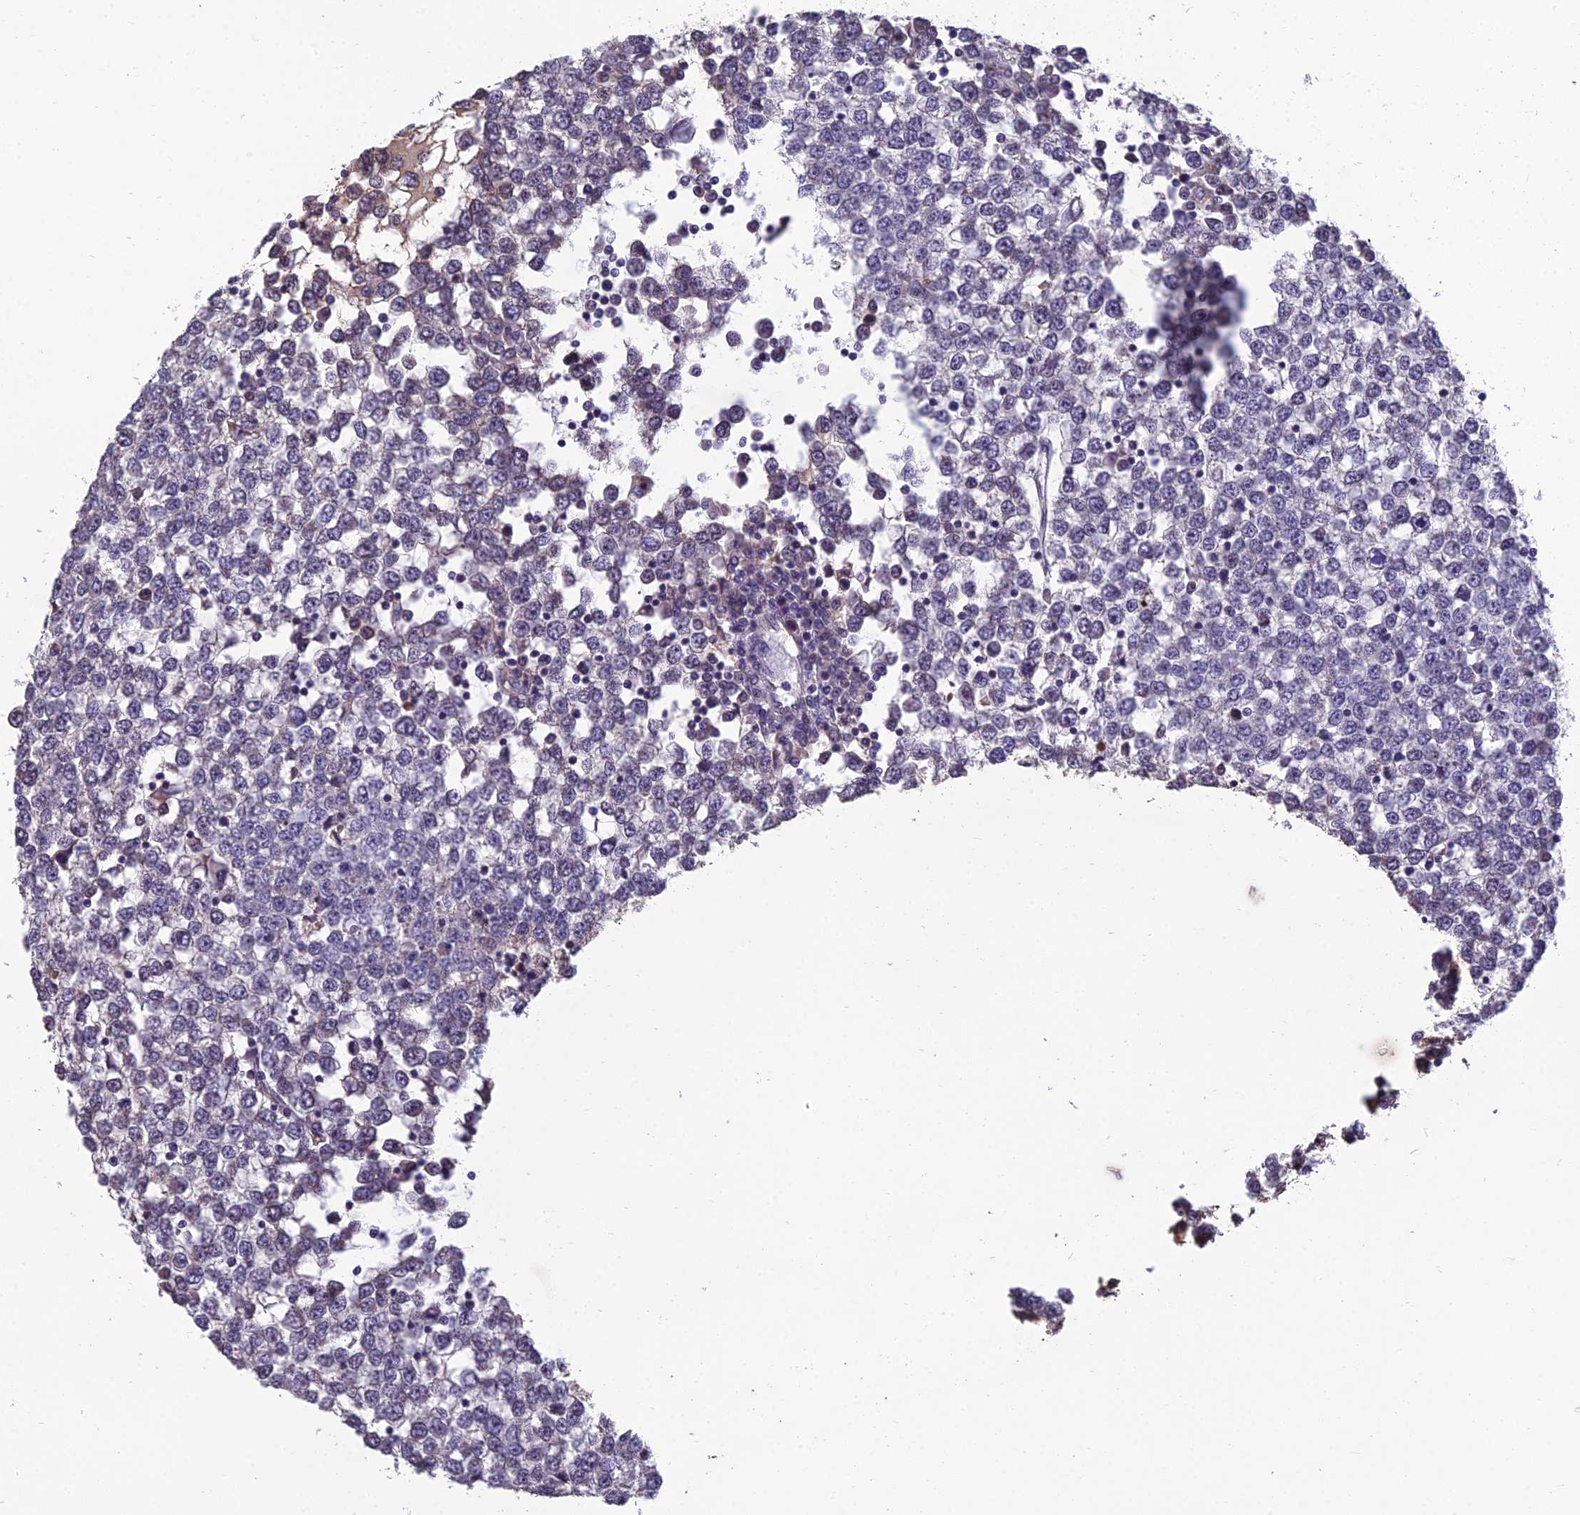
{"staining": {"intensity": "moderate", "quantity": "25%-75%", "location": "nuclear"}, "tissue": "testis cancer", "cell_type": "Tumor cells", "image_type": "cancer", "snomed": [{"axis": "morphology", "description": "Seminoma, NOS"}, {"axis": "topography", "description": "Testis"}], "caption": "DAB (3,3'-diaminobenzidine) immunohistochemical staining of testis seminoma exhibits moderate nuclear protein expression in approximately 25%-75% of tumor cells.", "gene": "GRWD1", "patient": {"sex": "male", "age": 65}}